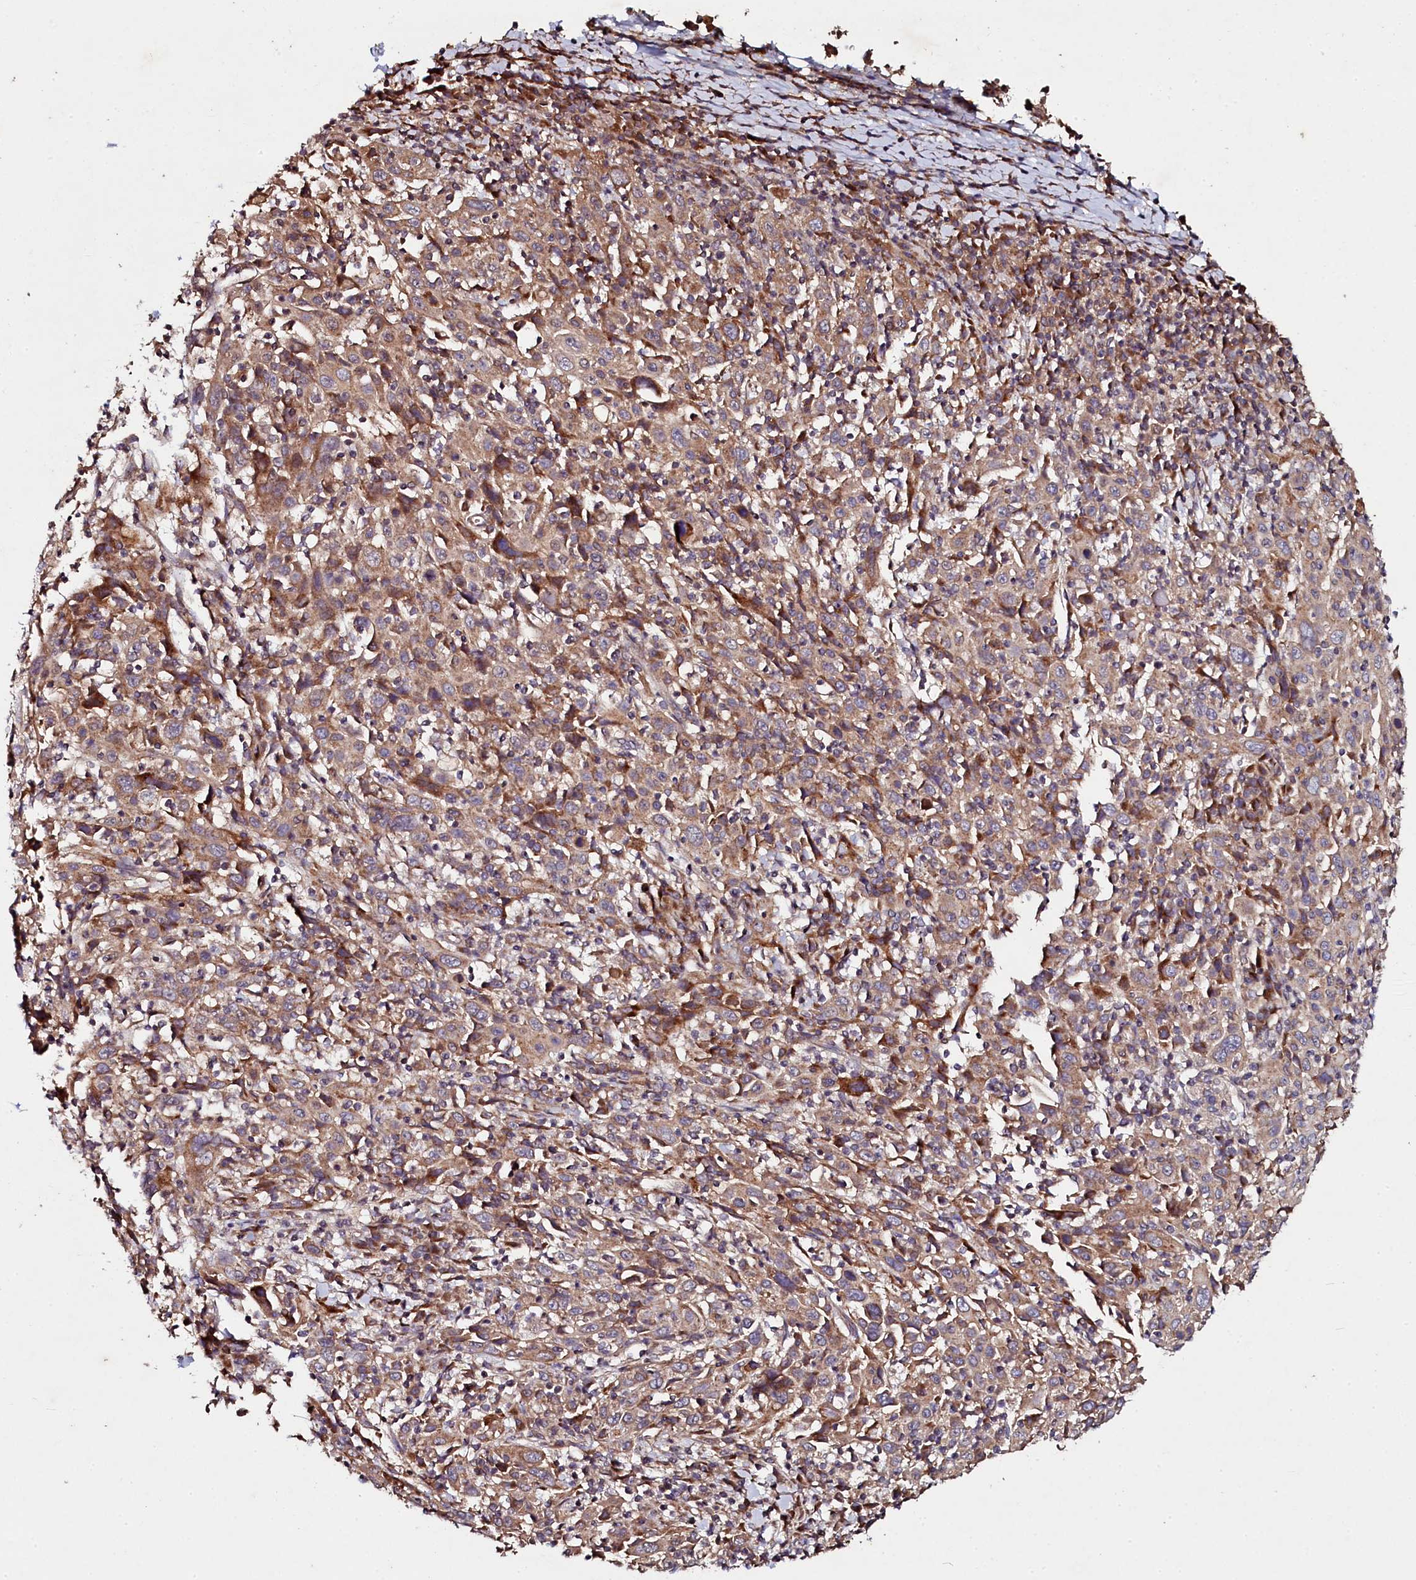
{"staining": {"intensity": "moderate", "quantity": ">75%", "location": "cytoplasmic/membranous"}, "tissue": "cervical cancer", "cell_type": "Tumor cells", "image_type": "cancer", "snomed": [{"axis": "morphology", "description": "Squamous cell carcinoma, NOS"}, {"axis": "topography", "description": "Cervix"}], "caption": "Tumor cells reveal moderate cytoplasmic/membranous expression in about >75% of cells in cervical cancer (squamous cell carcinoma). The staining was performed using DAB (3,3'-diaminobenzidine), with brown indicating positive protein expression. Nuclei are stained blue with hematoxylin.", "gene": "SEC24C", "patient": {"sex": "female", "age": 46}}